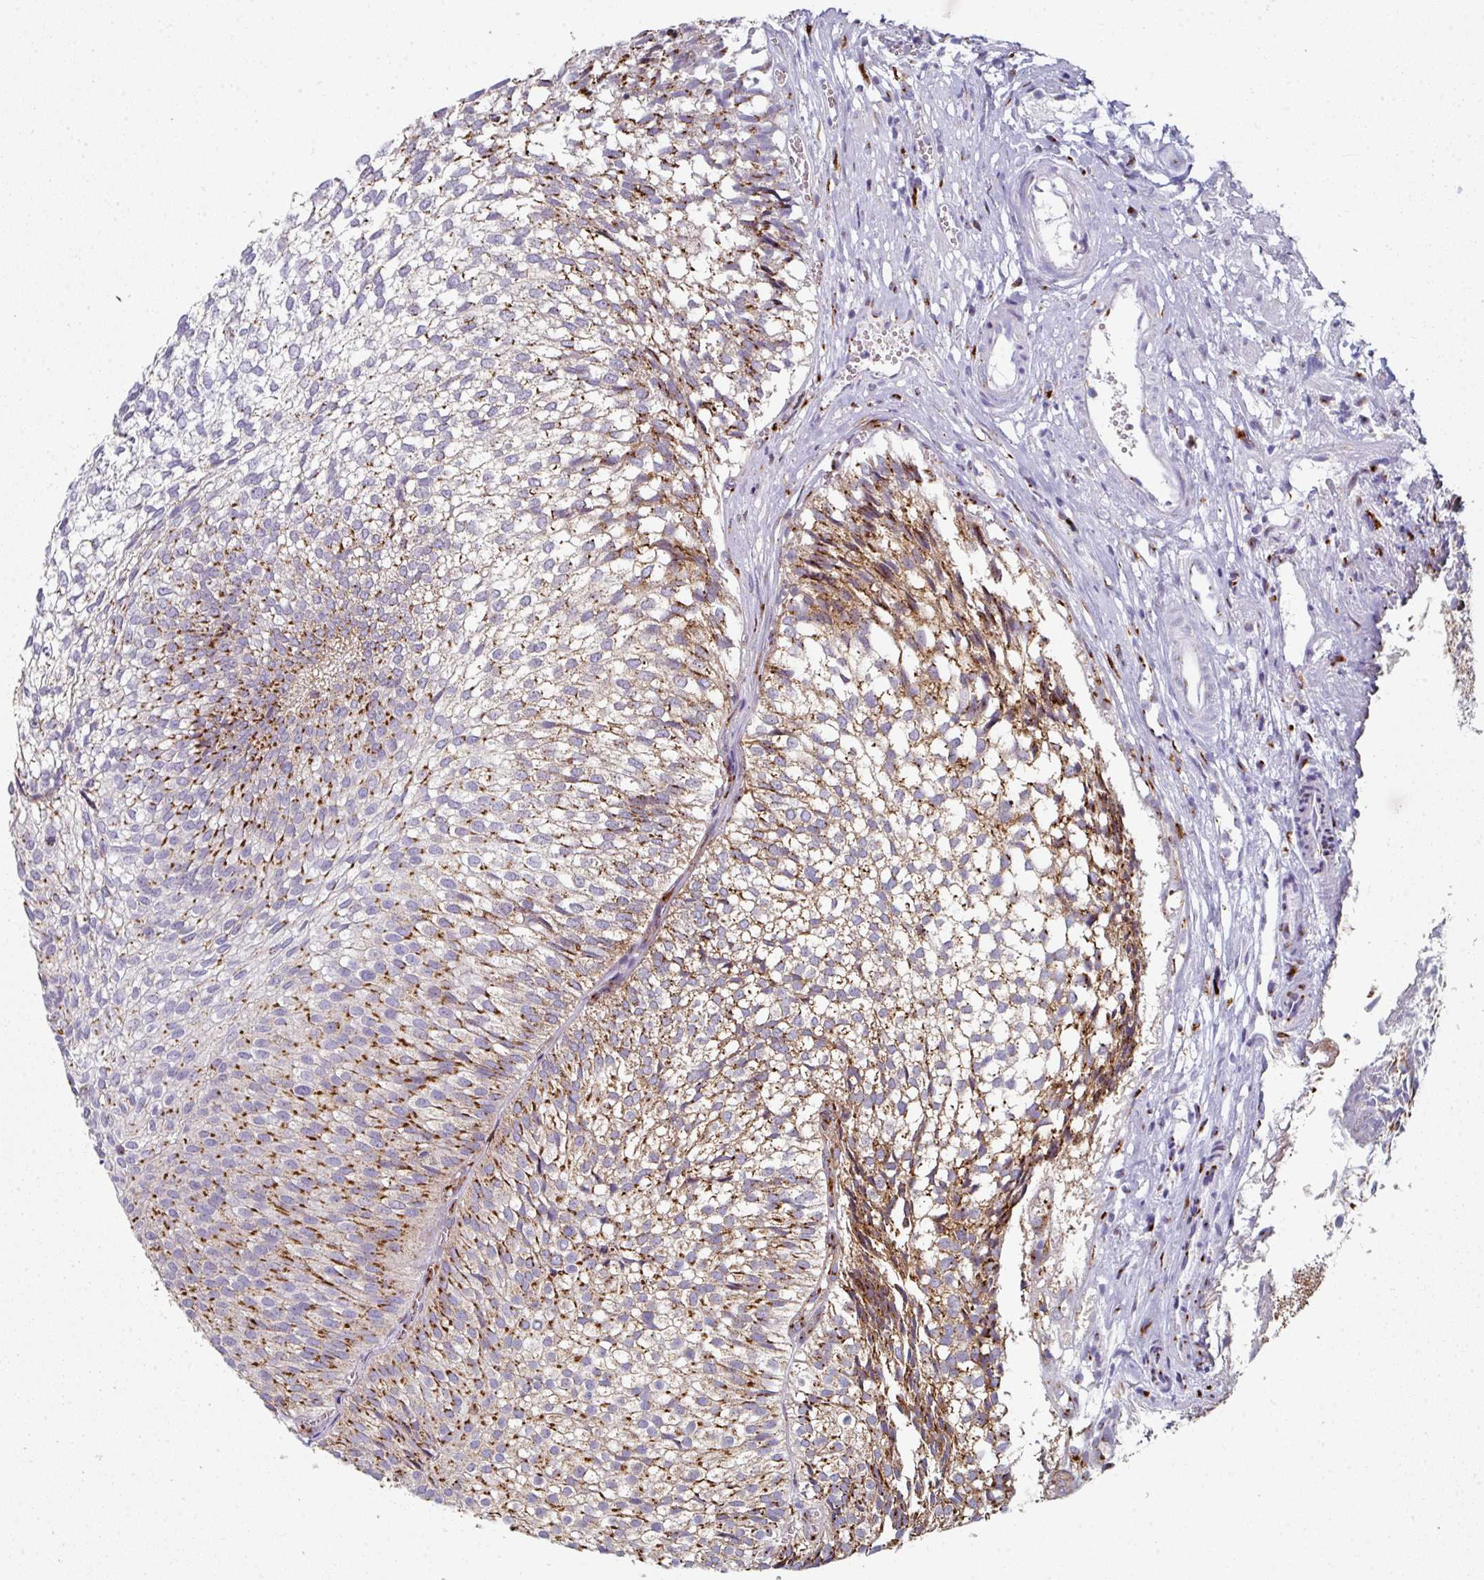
{"staining": {"intensity": "strong", "quantity": "25%-75%", "location": "cytoplasmic/membranous"}, "tissue": "urothelial cancer", "cell_type": "Tumor cells", "image_type": "cancer", "snomed": [{"axis": "morphology", "description": "Urothelial carcinoma, Low grade"}, {"axis": "topography", "description": "Urinary bladder"}], "caption": "A micrograph showing strong cytoplasmic/membranous expression in approximately 25%-75% of tumor cells in urothelial cancer, as visualized by brown immunohistochemical staining.", "gene": "CCDC85B", "patient": {"sex": "male", "age": 91}}